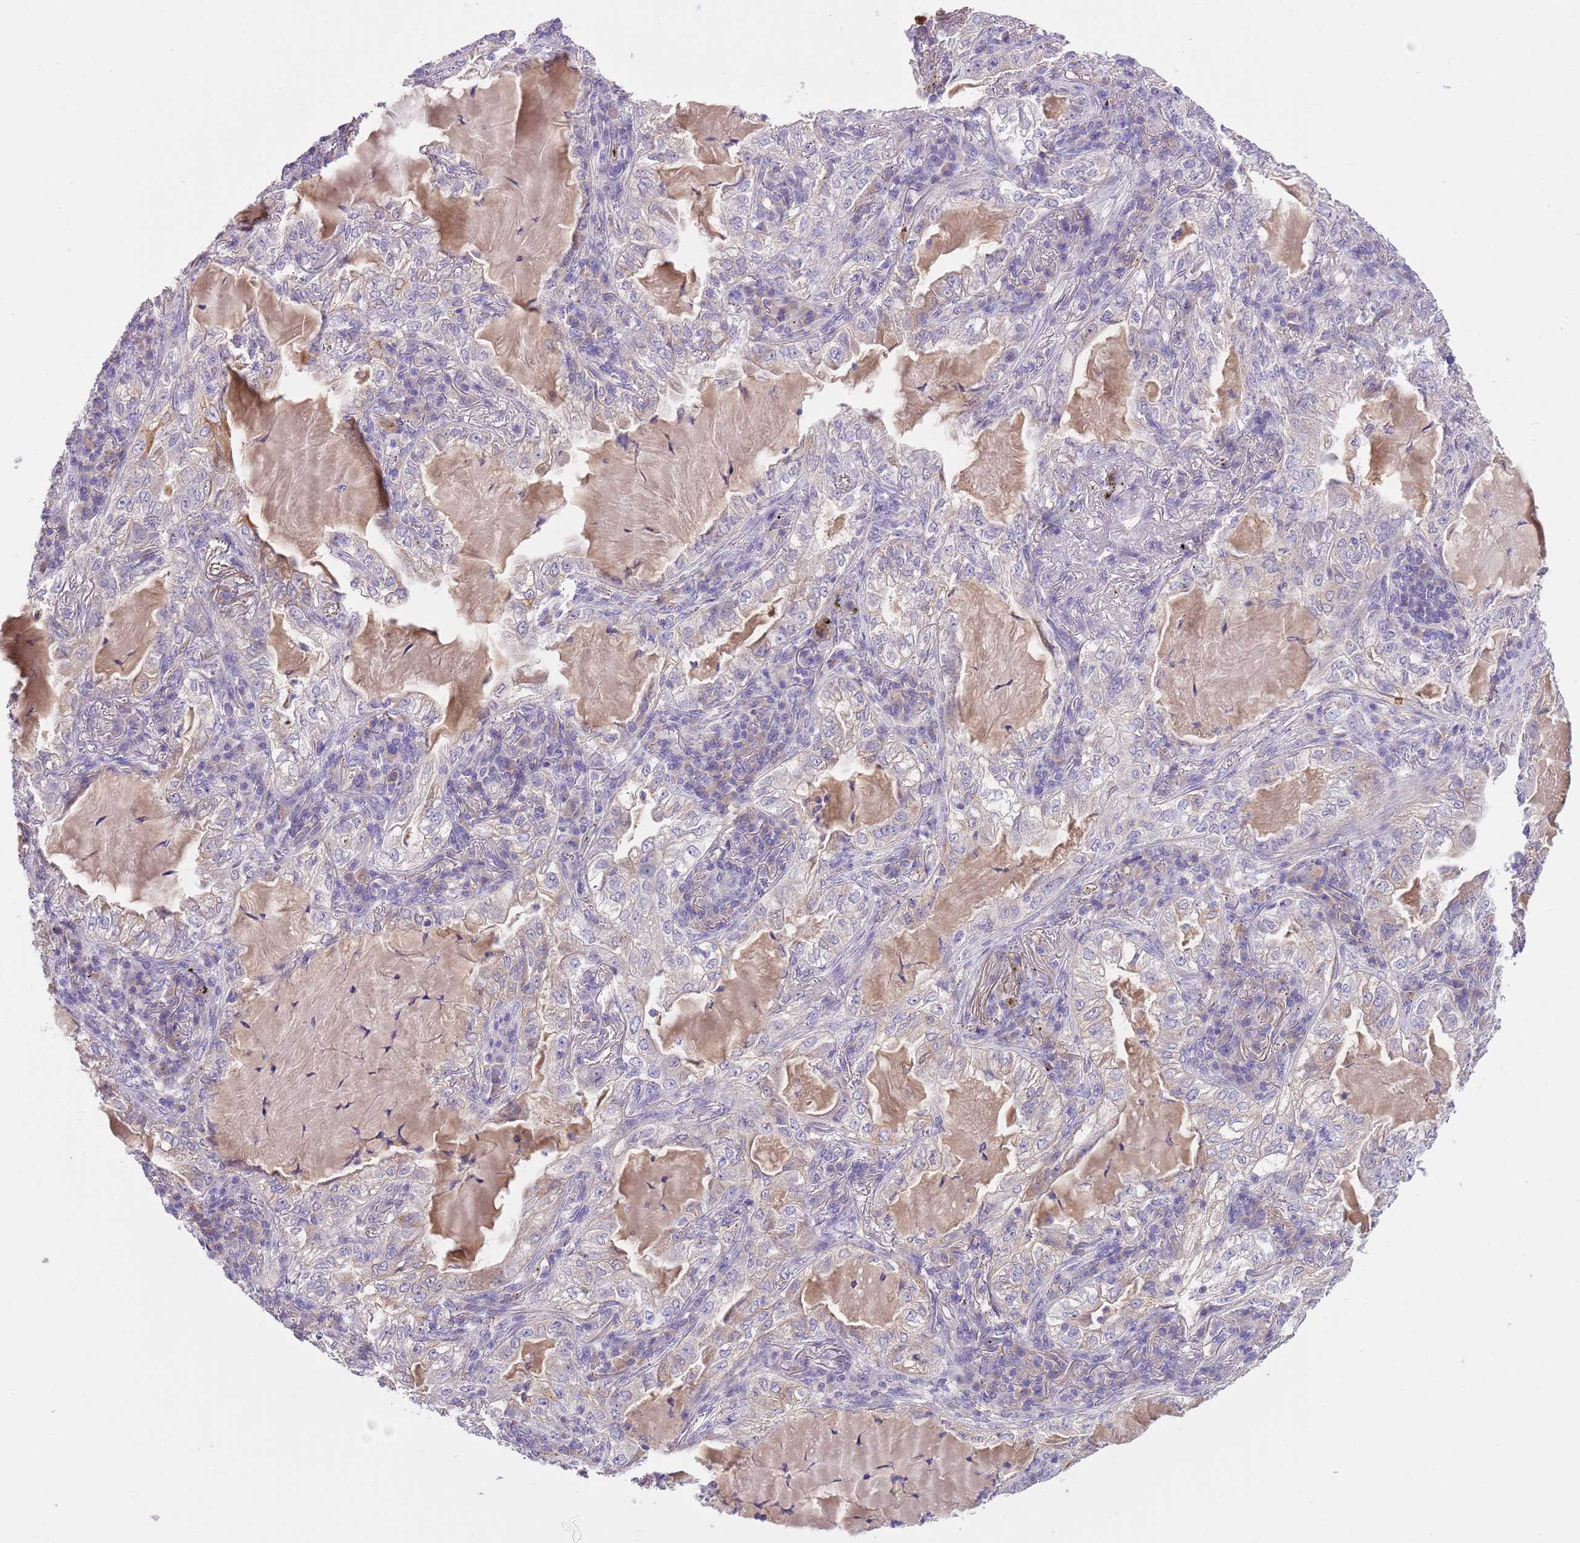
{"staining": {"intensity": "weak", "quantity": "<25%", "location": "cytoplasmic/membranous"}, "tissue": "lung cancer", "cell_type": "Tumor cells", "image_type": "cancer", "snomed": [{"axis": "morphology", "description": "Adenocarcinoma, NOS"}, {"axis": "topography", "description": "Lung"}], "caption": "Protein analysis of adenocarcinoma (lung) reveals no significant staining in tumor cells.", "gene": "HES3", "patient": {"sex": "female", "age": 73}}